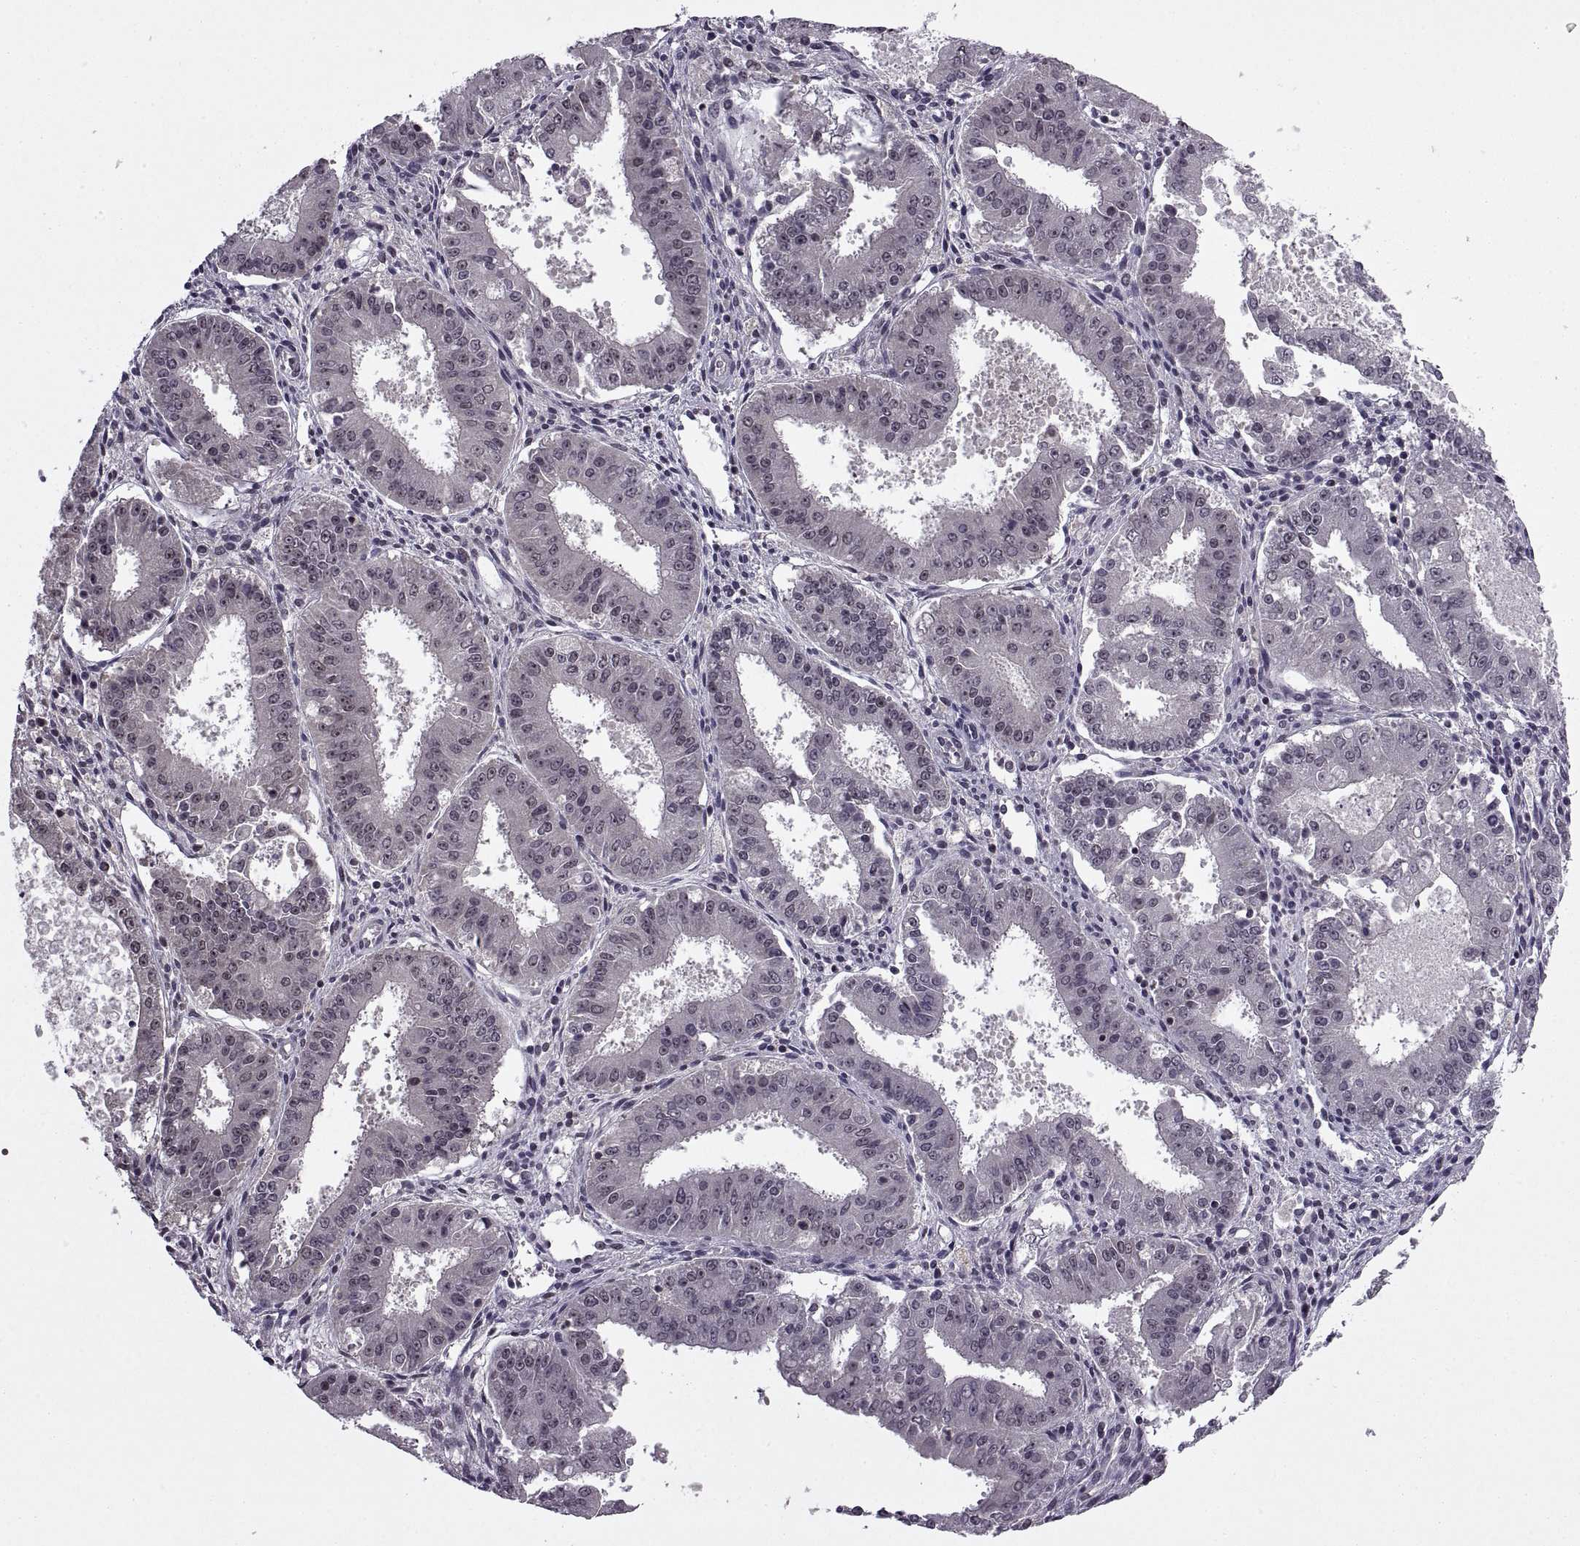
{"staining": {"intensity": "negative", "quantity": "none", "location": "none"}, "tissue": "ovarian cancer", "cell_type": "Tumor cells", "image_type": "cancer", "snomed": [{"axis": "morphology", "description": "Carcinoma, endometroid"}, {"axis": "topography", "description": "Ovary"}], "caption": "Ovarian endometroid carcinoma was stained to show a protein in brown. There is no significant staining in tumor cells.", "gene": "INTS3", "patient": {"sex": "female", "age": 42}}